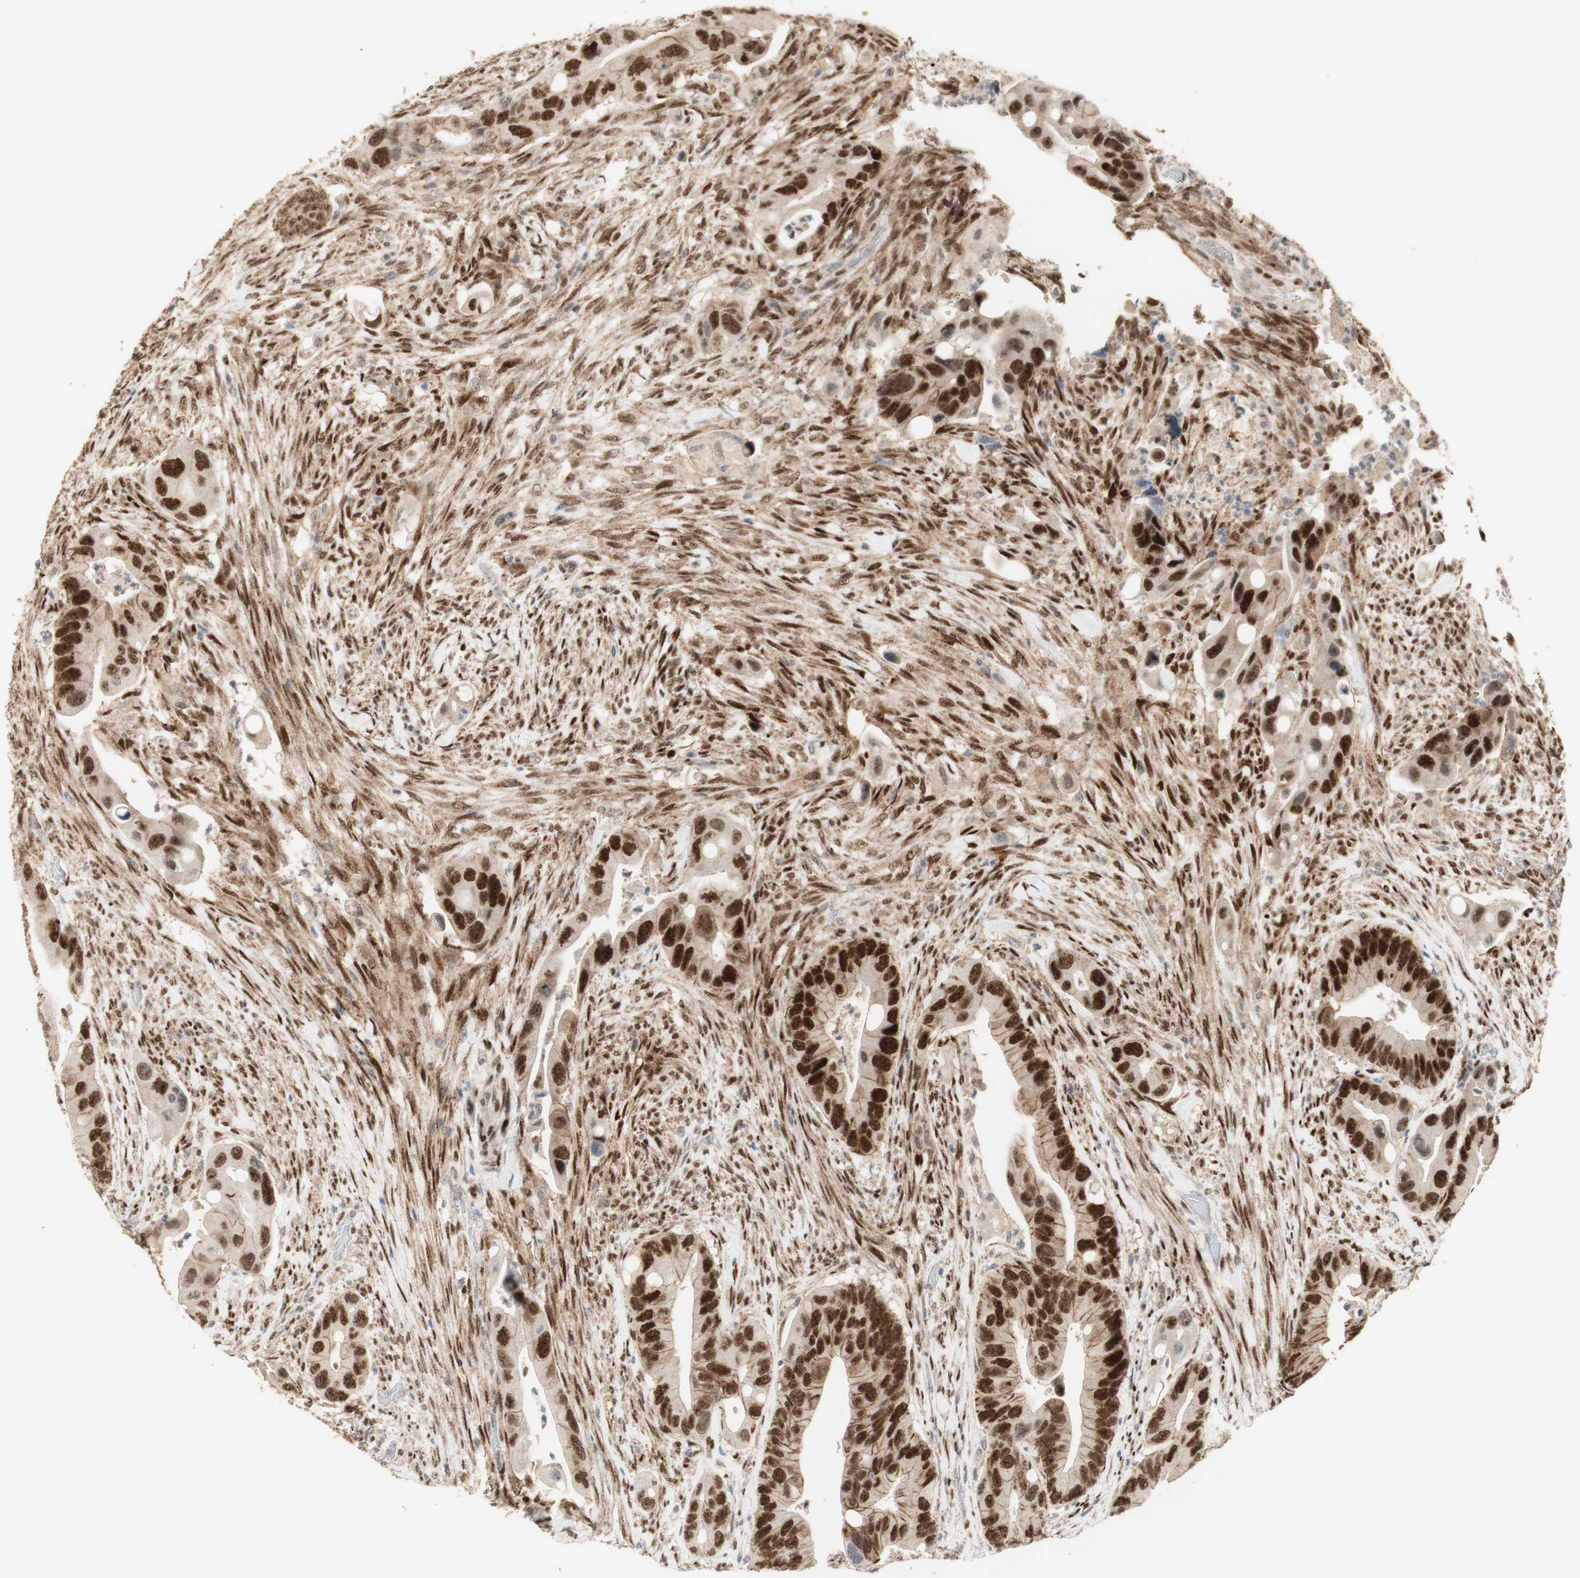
{"staining": {"intensity": "strong", "quantity": ">75%", "location": "nuclear"}, "tissue": "colorectal cancer", "cell_type": "Tumor cells", "image_type": "cancer", "snomed": [{"axis": "morphology", "description": "Adenocarcinoma, NOS"}, {"axis": "topography", "description": "Rectum"}], "caption": "An image showing strong nuclear positivity in approximately >75% of tumor cells in adenocarcinoma (colorectal), as visualized by brown immunohistochemical staining.", "gene": "FOXP1", "patient": {"sex": "female", "age": 57}}